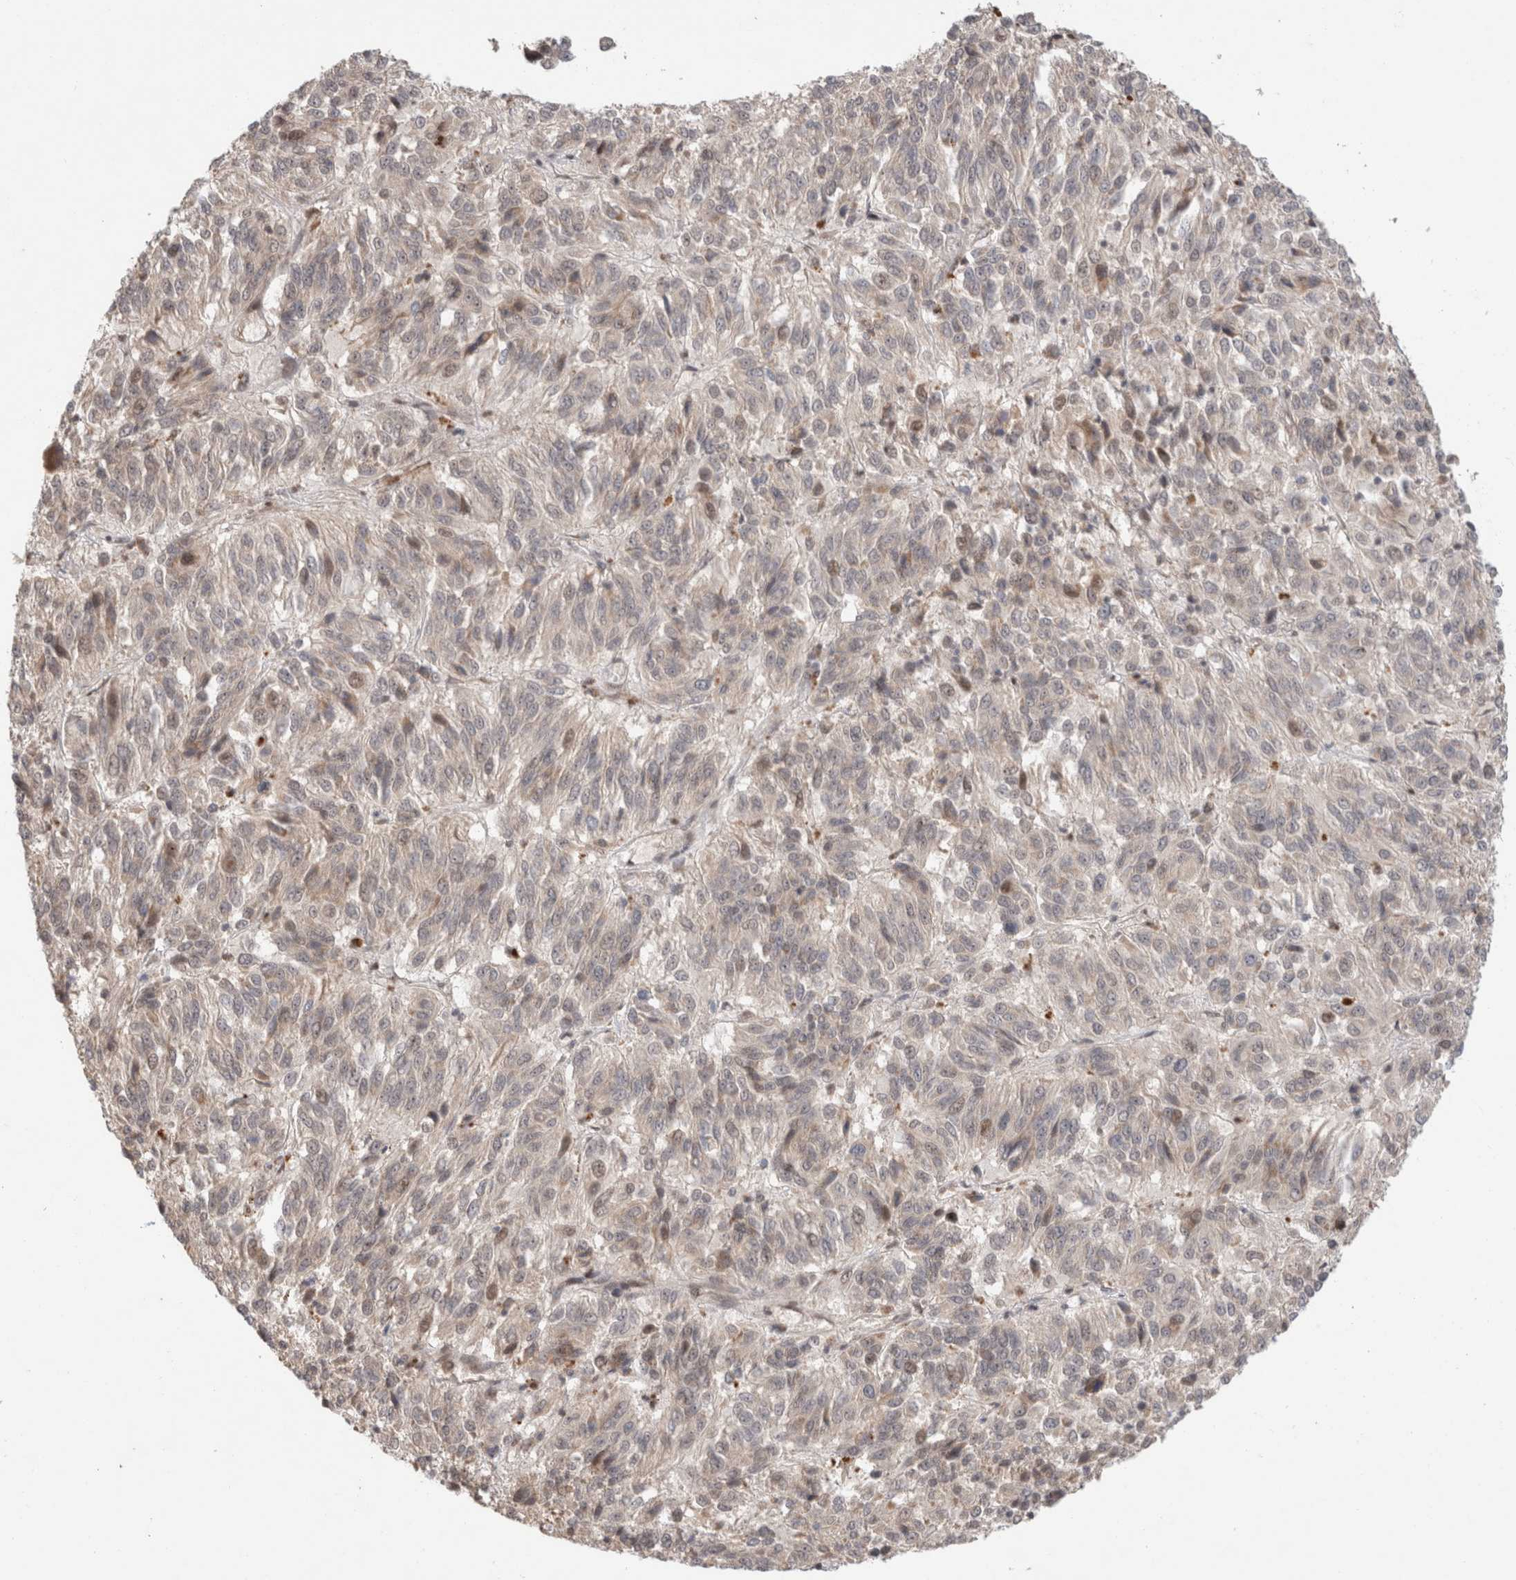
{"staining": {"intensity": "weak", "quantity": "<25%", "location": "cytoplasmic/membranous,nuclear"}, "tissue": "melanoma", "cell_type": "Tumor cells", "image_type": "cancer", "snomed": [{"axis": "morphology", "description": "Malignant melanoma, Metastatic site"}, {"axis": "topography", "description": "Lung"}], "caption": "A high-resolution image shows immunohistochemistry (IHC) staining of malignant melanoma (metastatic site), which reveals no significant staining in tumor cells.", "gene": "SYDE2", "patient": {"sex": "male", "age": 64}}